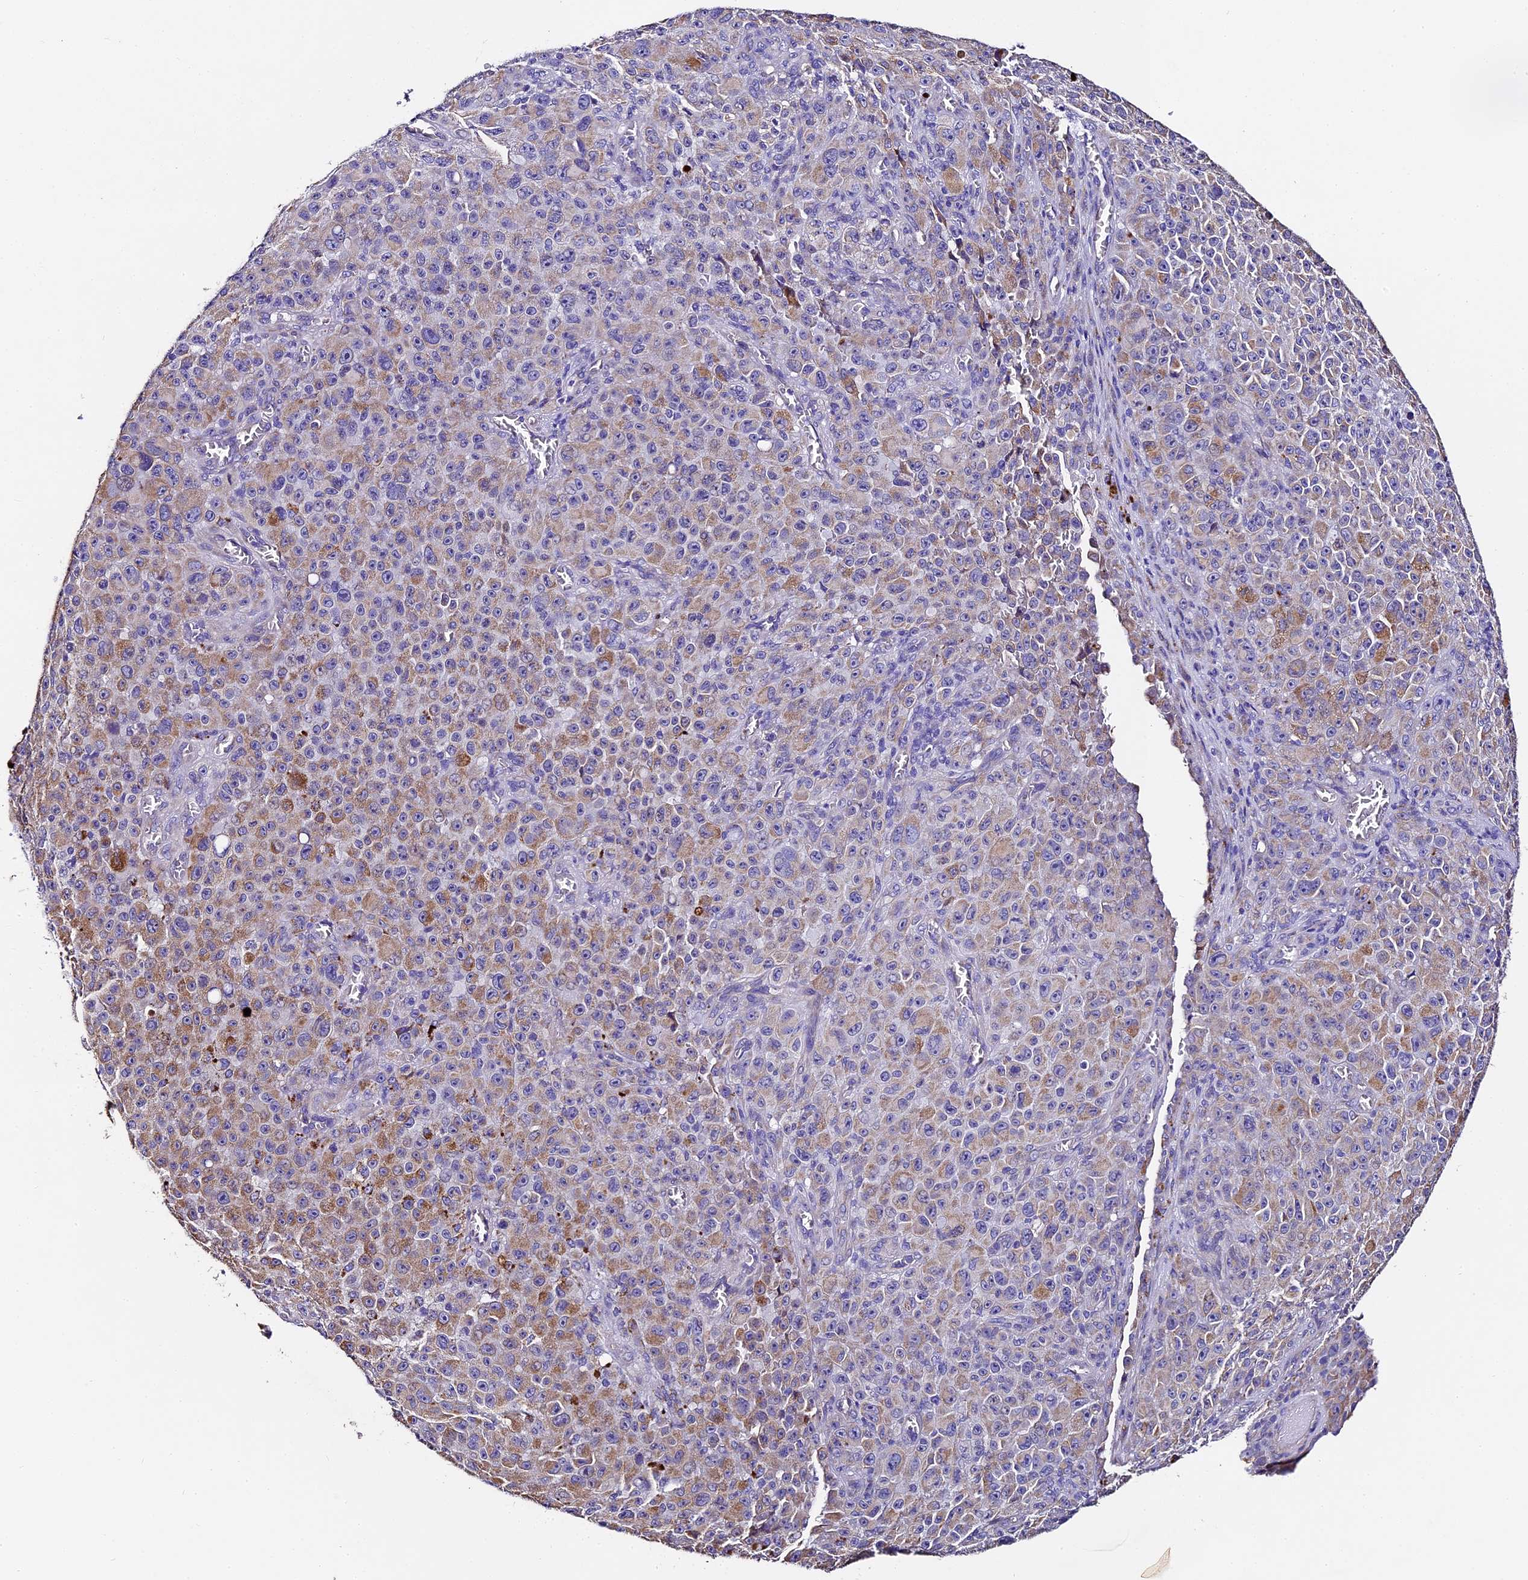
{"staining": {"intensity": "moderate", "quantity": "<25%", "location": "cytoplasmic/membranous"}, "tissue": "melanoma", "cell_type": "Tumor cells", "image_type": "cancer", "snomed": [{"axis": "morphology", "description": "Malignant melanoma, NOS"}, {"axis": "topography", "description": "Skin"}], "caption": "Moderate cytoplasmic/membranous expression for a protein is identified in about <25% of tumor cells of melanoma using IHC.", "gene": "FREM3", "patient": {"sex": "female", "age": 82}}